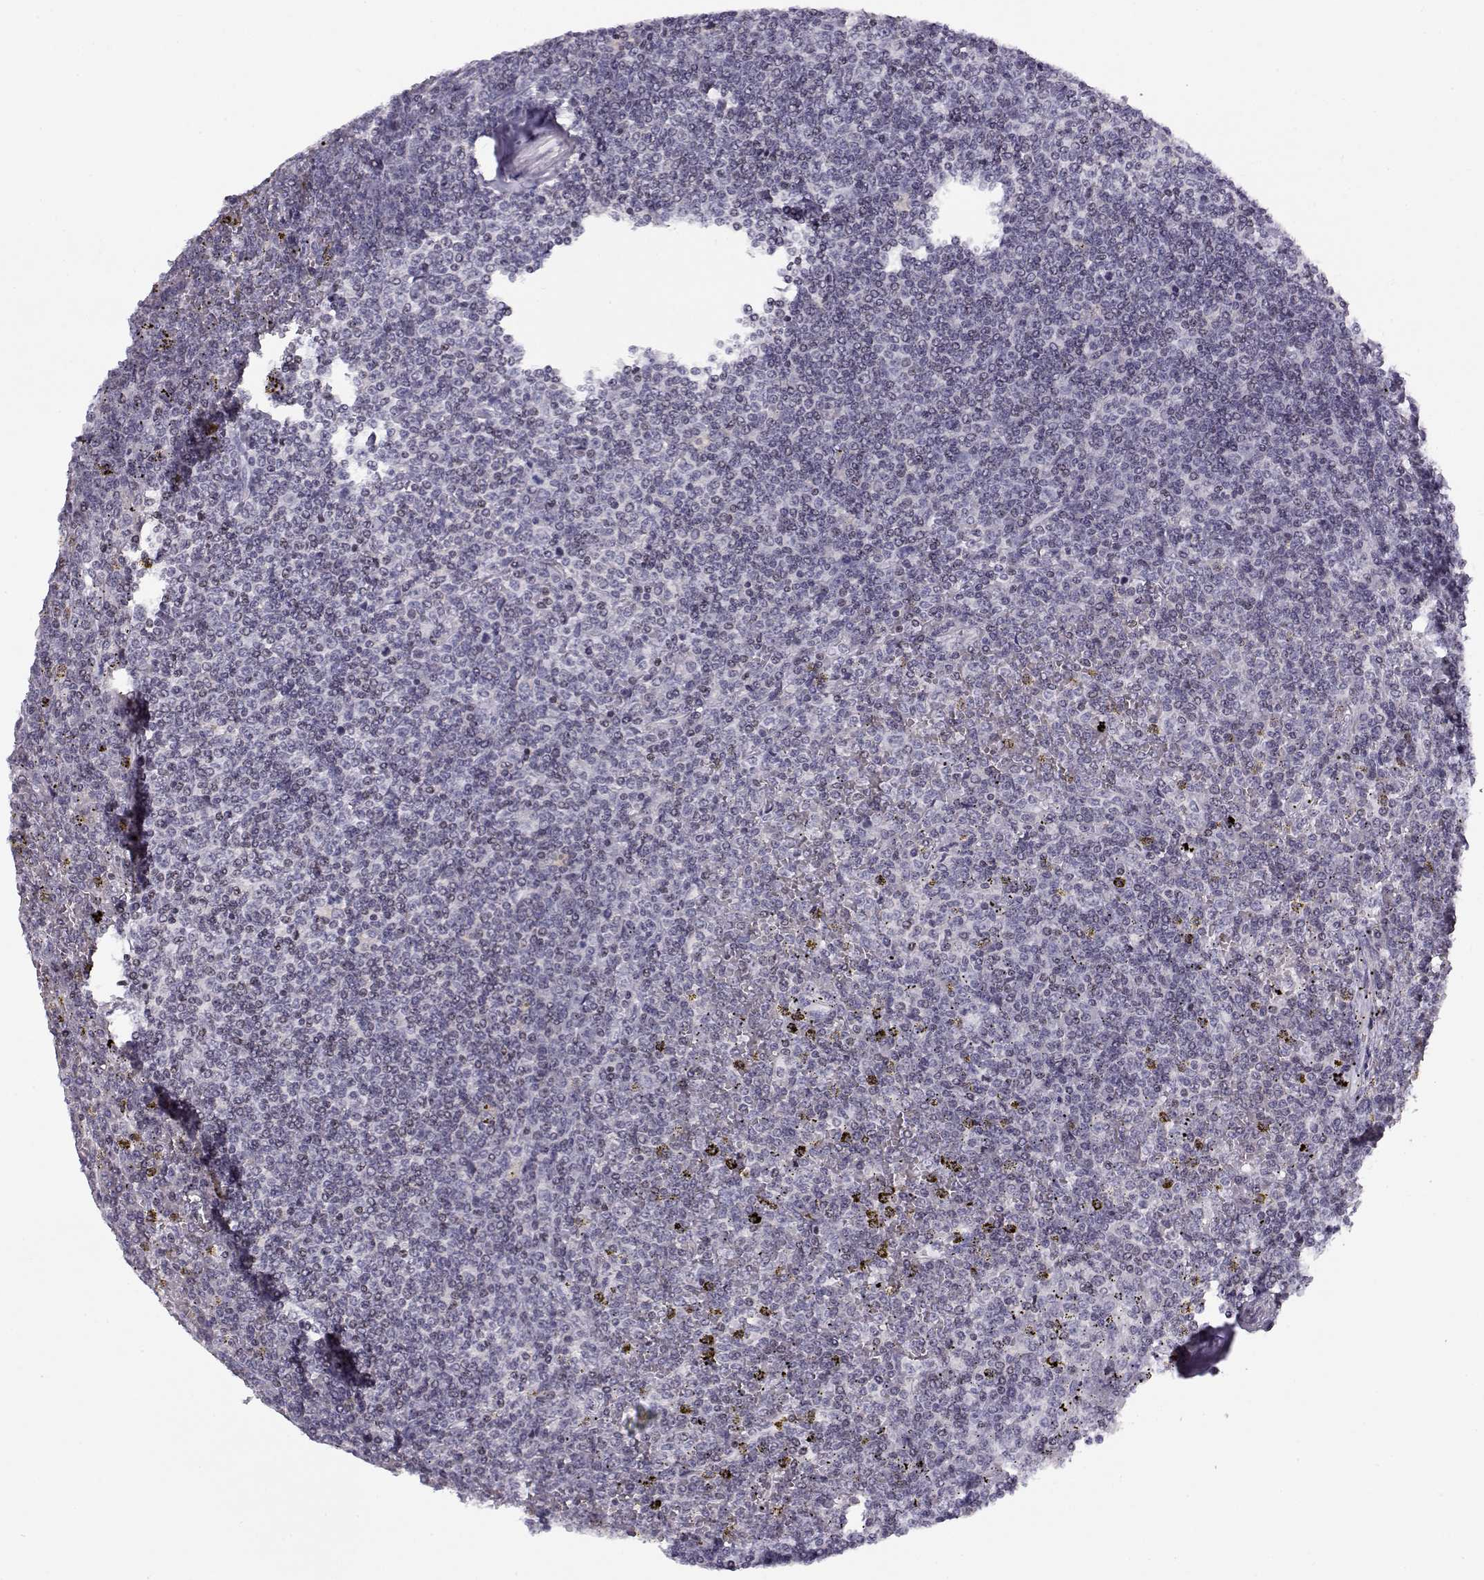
{"staining": {"intensity": "negative", "quantity": "none", "location": "none"}, "tissue": "lymphoma", "cell_type": "Tumor cells", "image_type": "cancer", "snomed": [{"axis": "morphology", "description": "Malignant lymphoma, non-Hodgkin's type, Low grade"}, {"axis": "topography", "description": "Spleen"}], "caption": "Tumor cells show no significant staining in malignant lymphoma, non-Hodgkin's type (low-grade).", "gene": "CRX", "patient": {"sex": "female", "age": 19}}